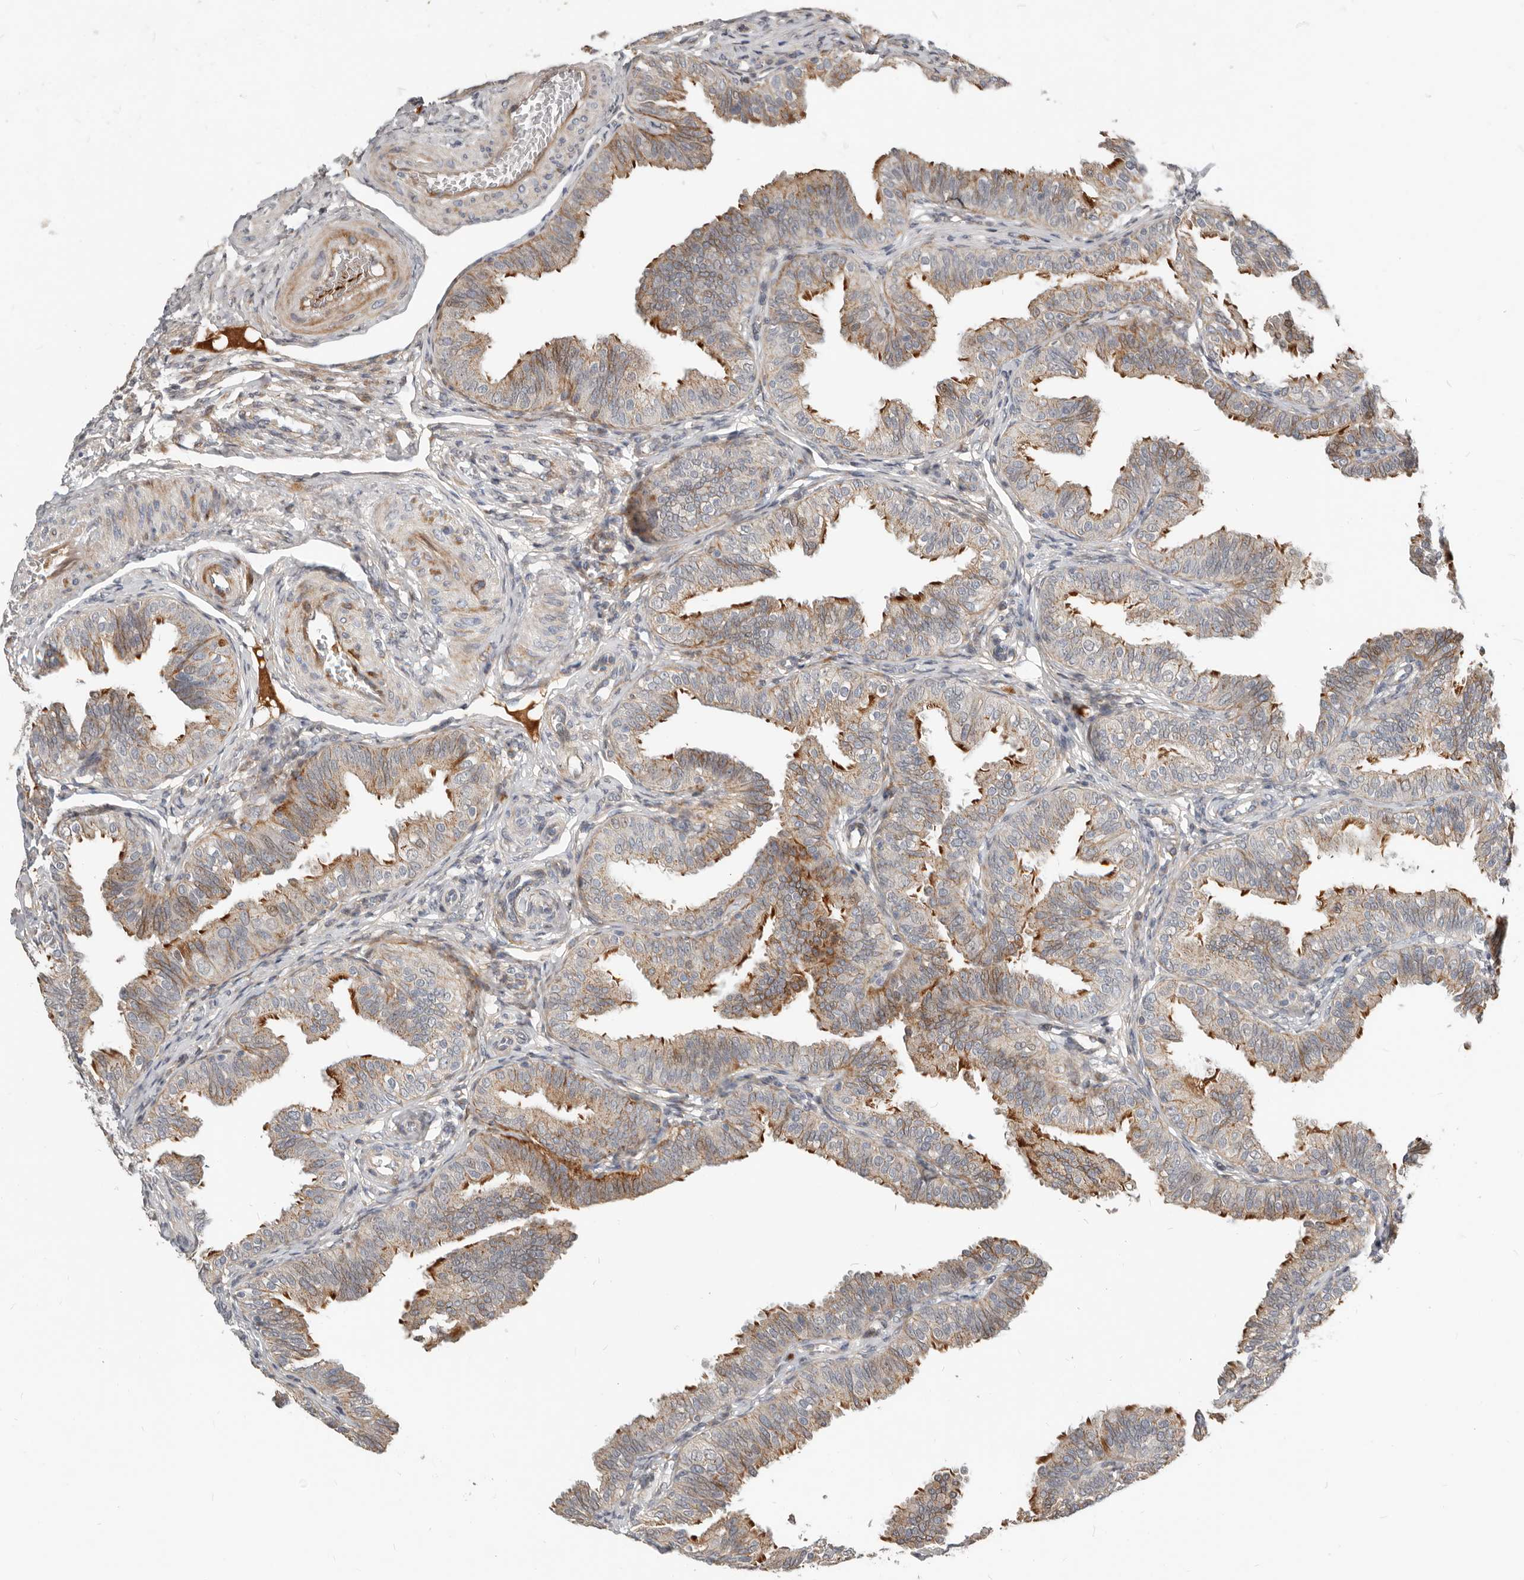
{"staining": {"intensity": "moderate", "quantity": "25%-75%", "location": "cytoplasmic/membranous"}, "tissue": "fallopian tube", "cell_type": "Glandular cells", "image_type": "normal", "snomed": [{"axis": "morphology", "description": "Normal tissue, NOS"}, {"axis": "topography", "description": "Fallopian tube"}], "caption": "Immunohistochemical staining of unremarkable human fallopian tube displays 25%-75% levels of moderate cytoplasmic/membranous protein staining in about 25%-75% of glandular cells. (DAB (3,3'-diaminobenzidine) IHC, brown staining for protein, blue staining for nuclei).", "gene": "NPY4R2", "patient": {"sex": "female", "age": 35}}